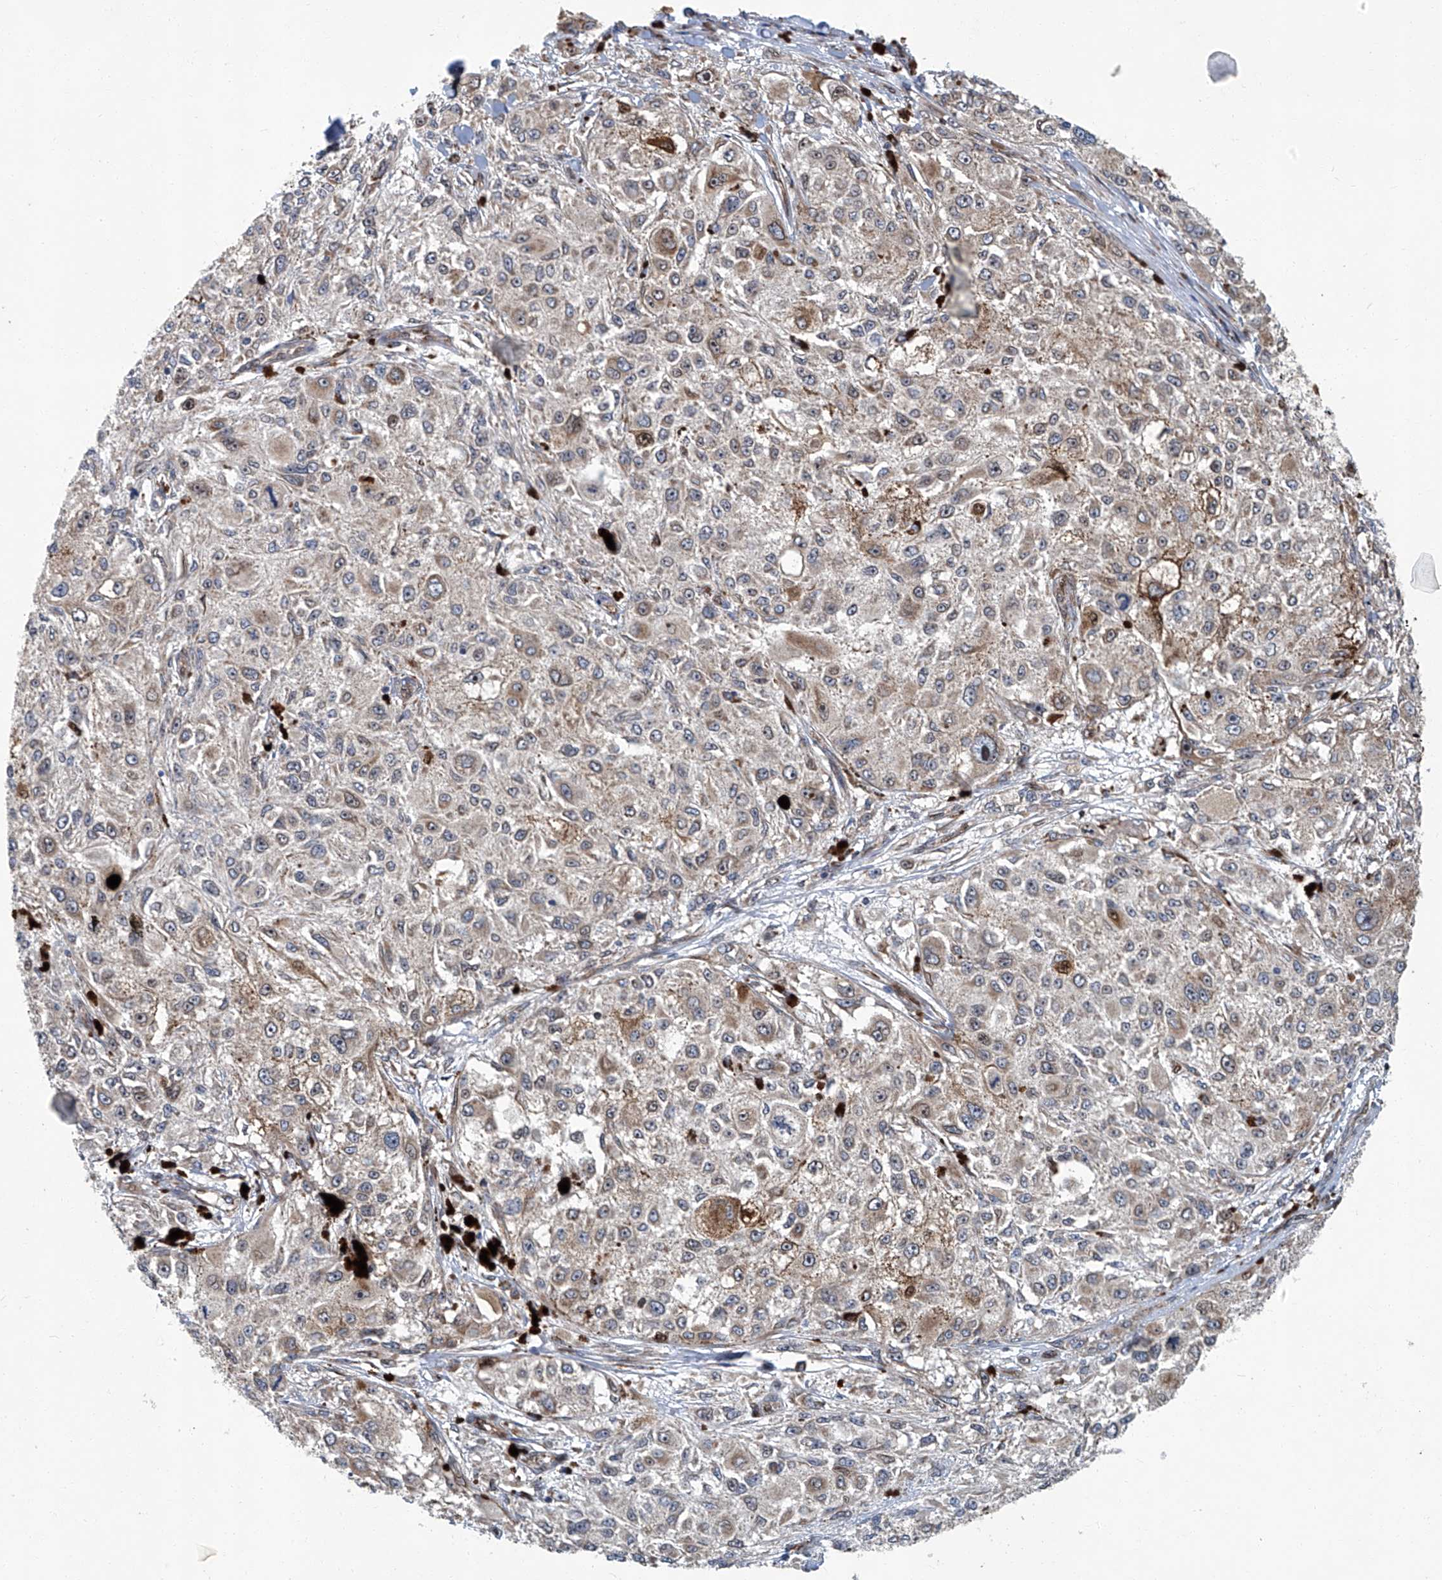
{"staining": {"intensity": "weak", "quantity": "<25%", "location": "cytoplasmic/membranous"}, "tissue": "melanoma", "cell_type": "Tumor cells", "image_type": "cancer", "snomed": [{"axis": "morphology", "description": "Necrosis, NOS"}, {"axis": "morphology", "description": "Malignant melanoma, NOS"}, {"axis": "topography", "description": "Skin"}], "caption": "Tumor cells show no significant positivity in malignant melanoma.", "gene": "GPR132", "patient": {"sex": "female", "age": 87}}